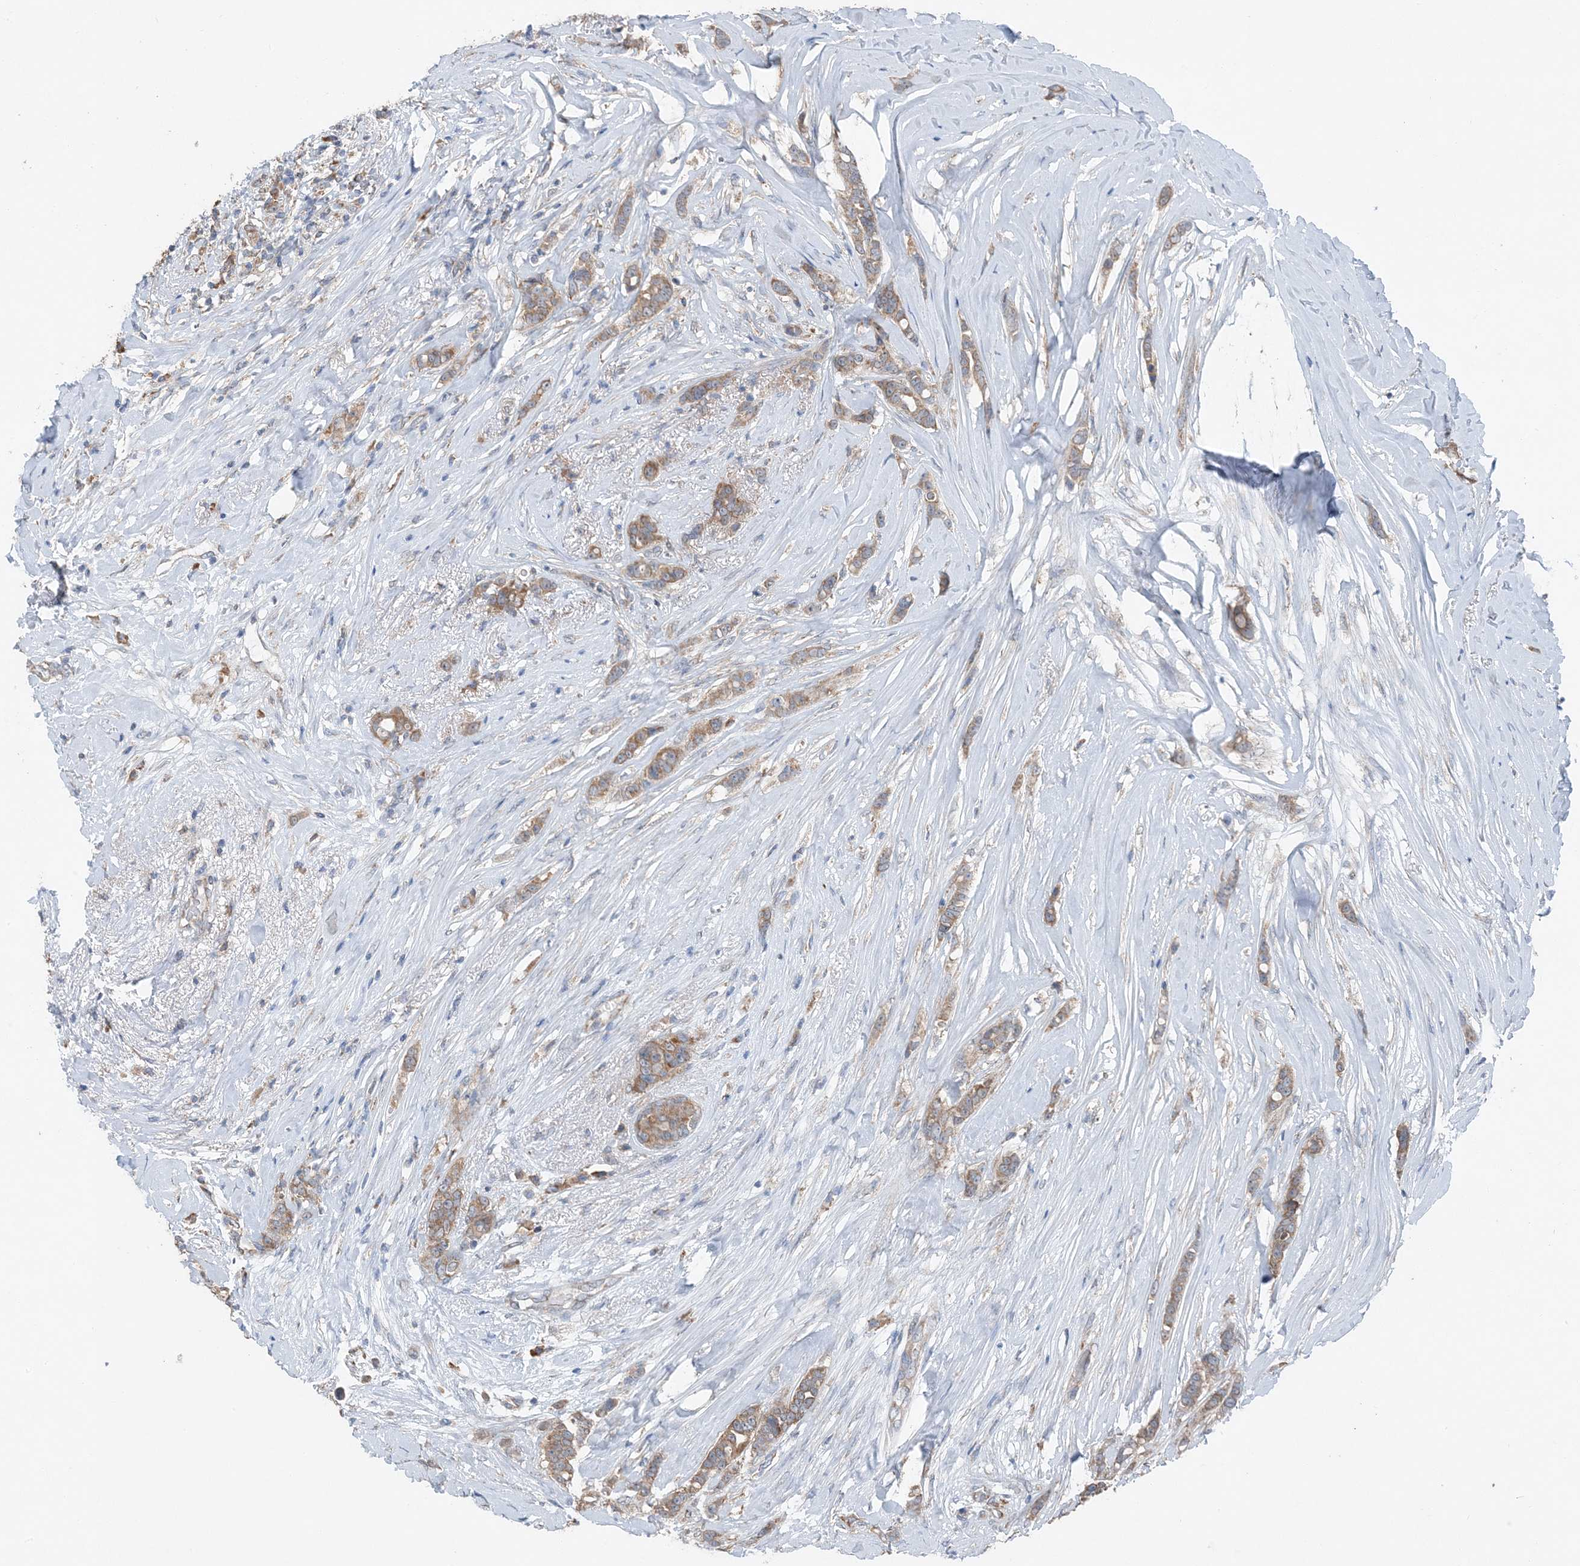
{"staining": {"intensity": "moderate", "quantity": ">75%", "location": "cytoplasmic/membranous"}, "tissue": "breast cancer", "cell_type": "Tumor cells", "image_type": "cancer", "snomed": [{"axis": "morphology", "description": "Lobular carcinoma"}, {"axis": "topography", "description": "Breast"}], "caption": "An immunohistochemistry image of neoplastic tissue is shown. Protein staining in brown highlights moderate cytoplasmic/membranous positivity in breast cancer within tumor cells. (Brightfield microscopy of DAB IHC at high magnification).", "gene": "DHX30", "patient": {"sex": "female", "age": 51}}